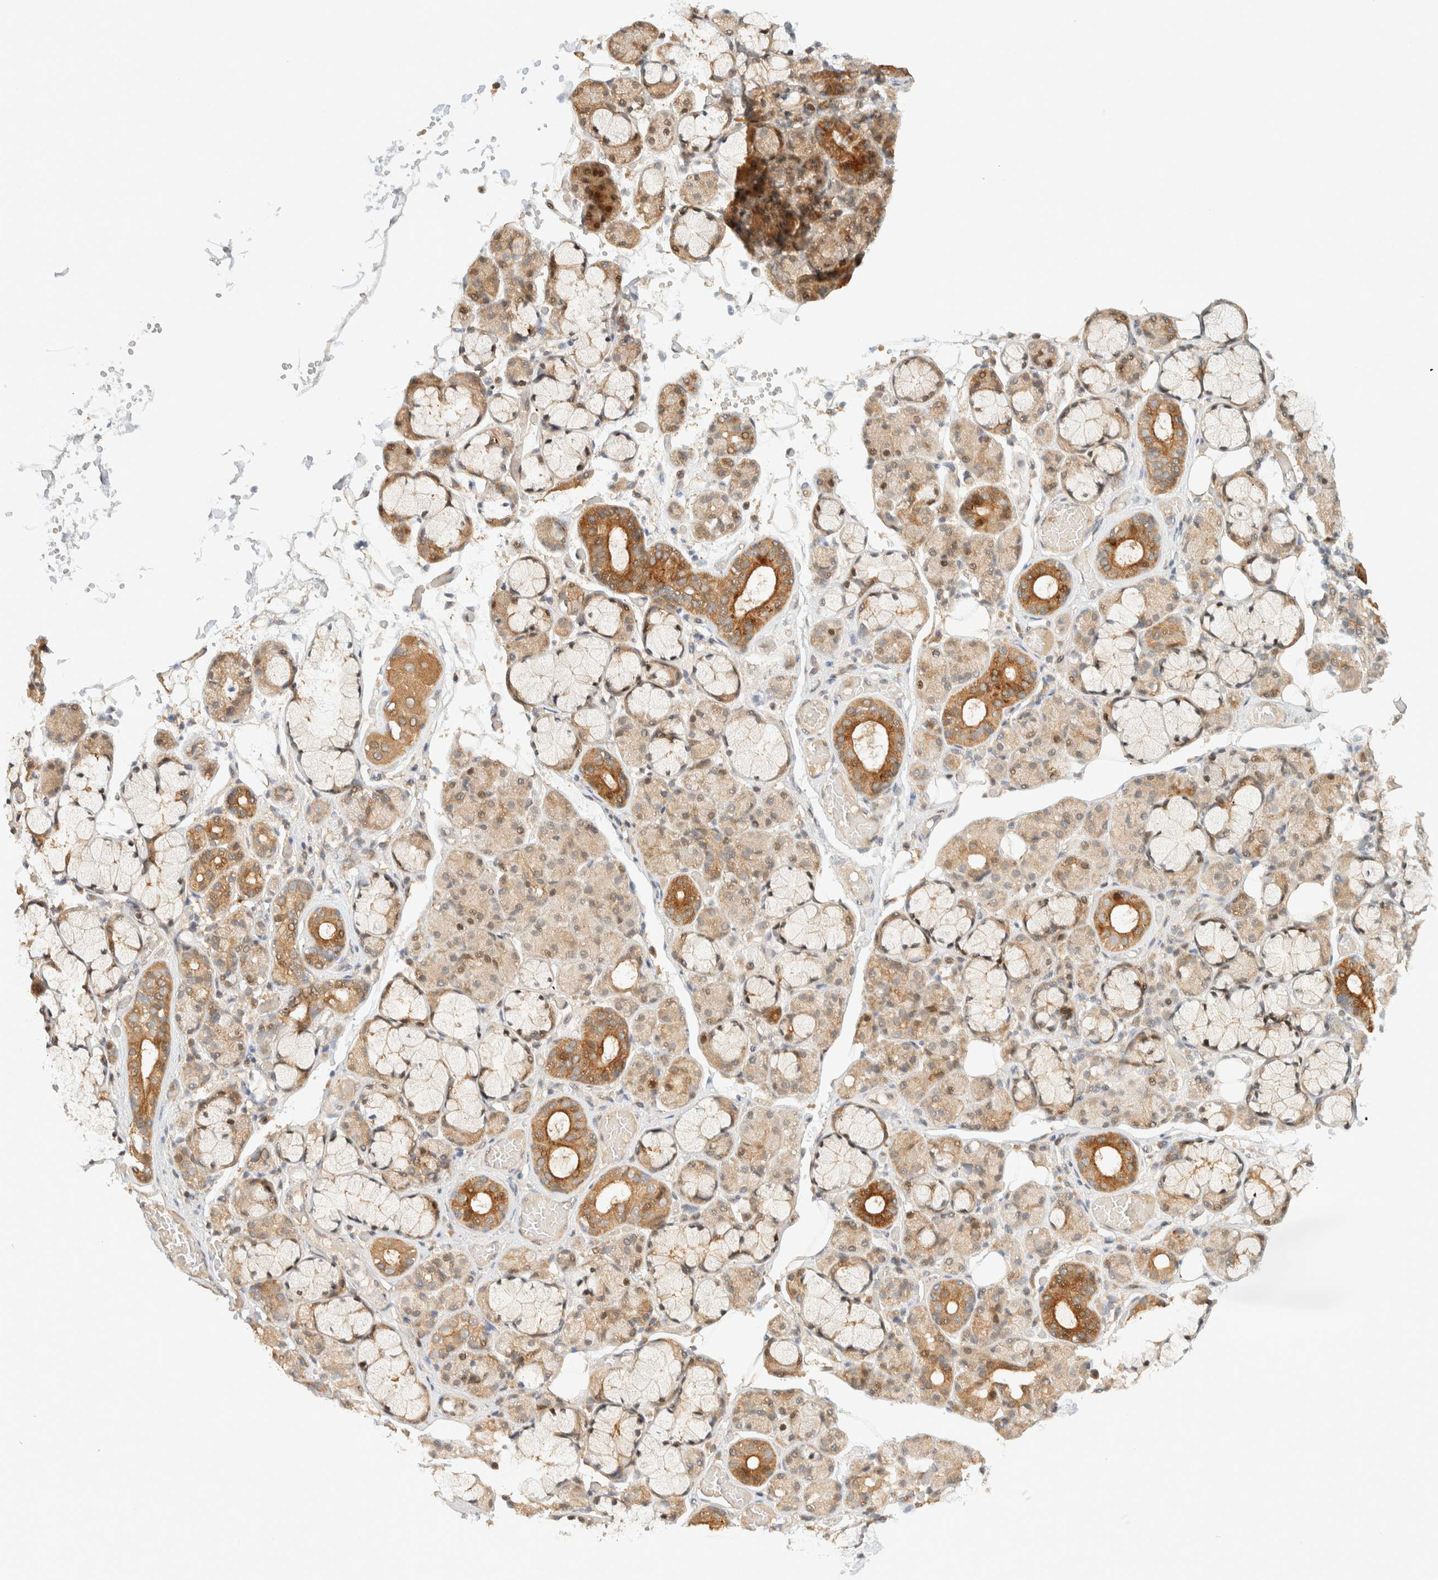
{"staining": {"intensity": "moderate", "quantity": "25%-75%", "location": "cytoplasmic/membranous"}, "tissue": "salivary gland", "cell_type": "Glandular cells", "image_type": "normal", "snomed": [{"axis": "morphology", "description": "Normal tissue, NOS"}, {"axis": "topography", "description": "Salivary gland"}], "caption": "The photomicrograph displays a brown stain indicating the presence of a protein in the cytoplasmic/membranous of glandular cells in salivary gland.", "gene": "ZBTB34", "patient": {"sex": "male", "age": 63}}